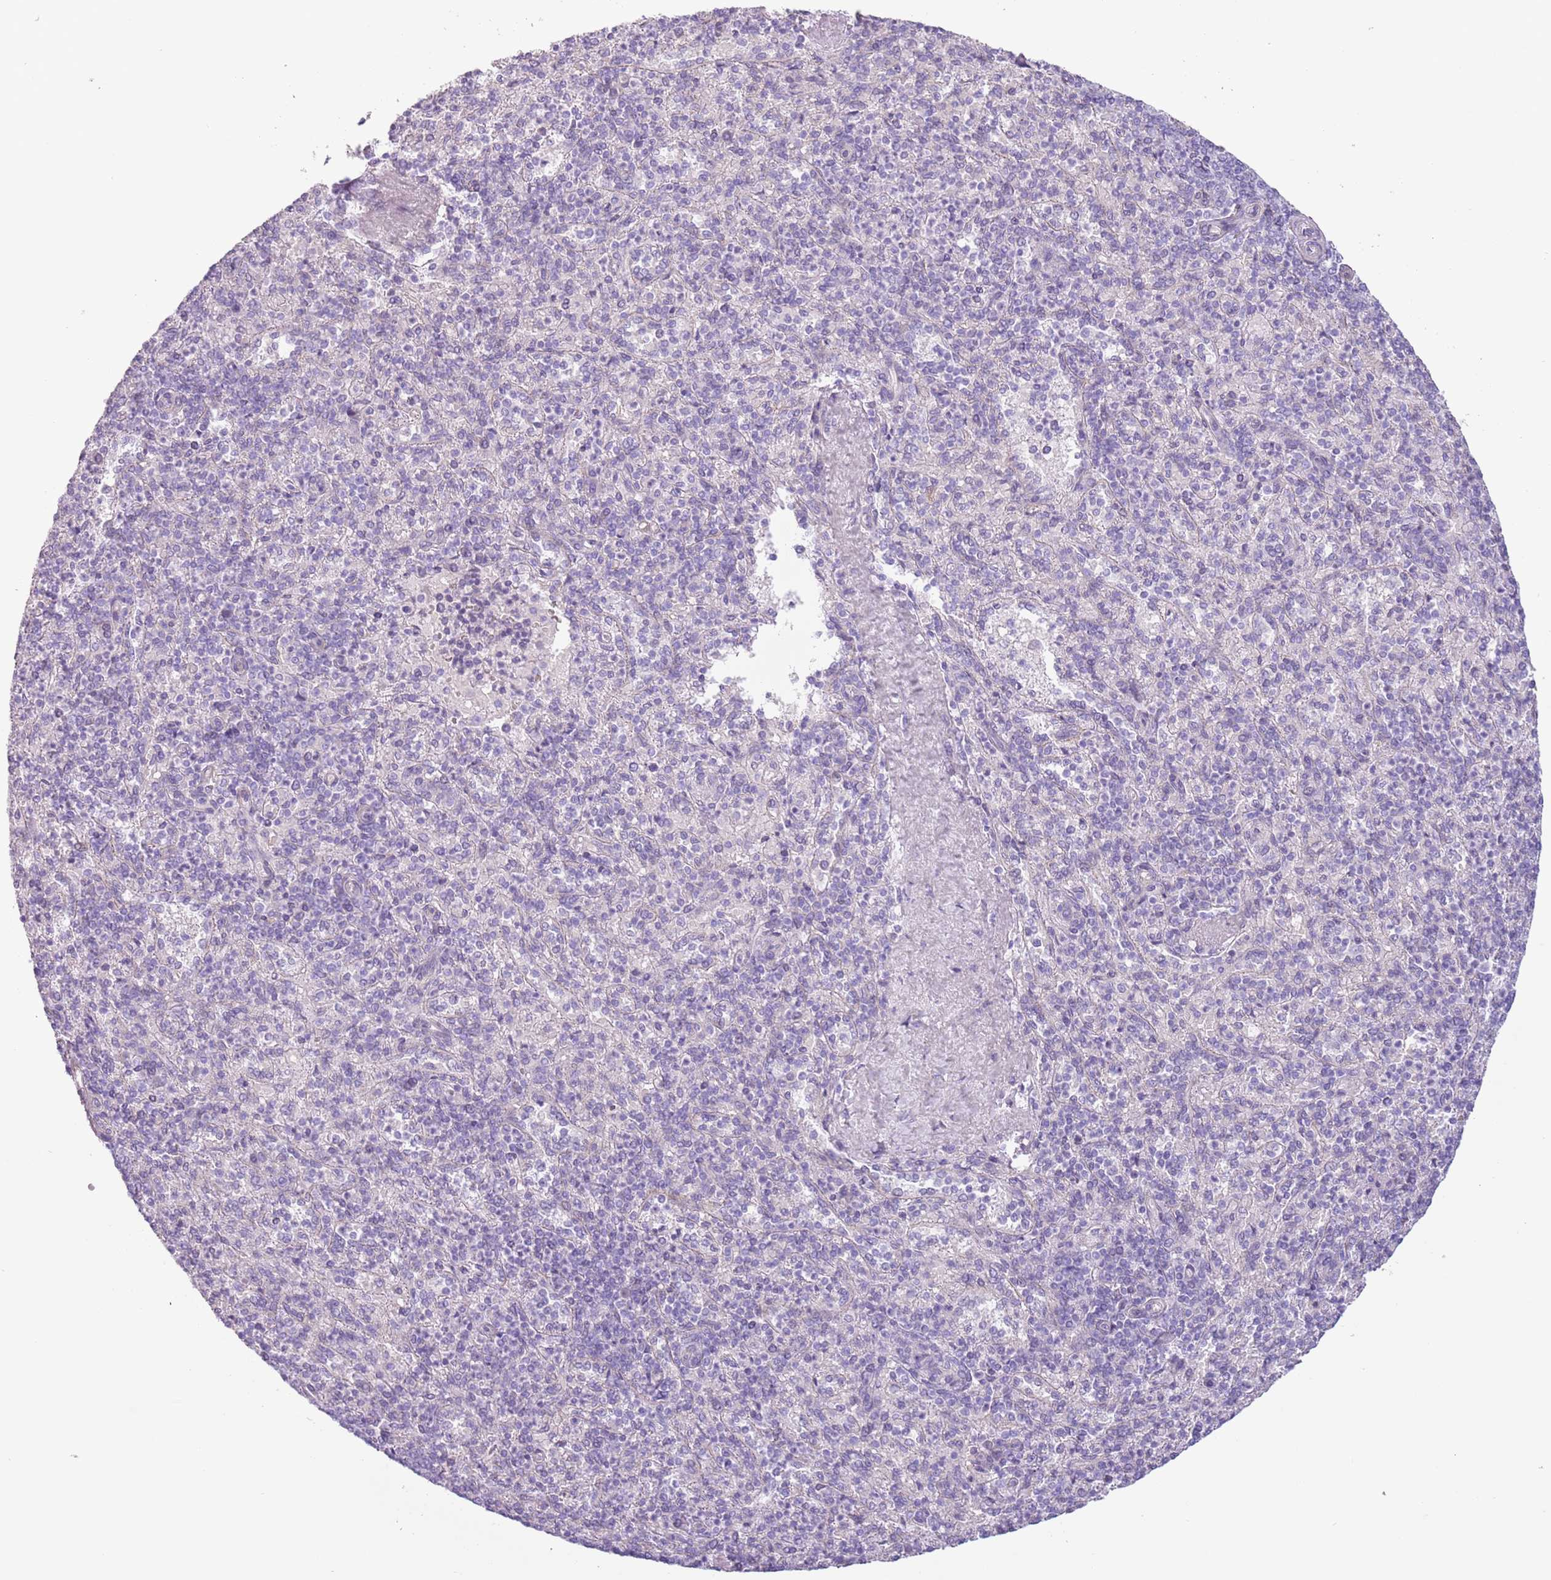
{"staining": {"intensity": "negative", "quantity": "none", "location": "none"}, "tissue": "spleen", "cell_type": "Cells in red pulp", "image_type": "normal", "snomed": [{"axis": "morphology", "description": "Normal tissue, NOS"}, {"axis": "topography", "description": "Spleen"}], "caption": "Immunohistochemistry (IHC) of unremarkable spleen exhibits no positivity in cells in red pulp.", "gene": "RBP3", "patient": {"sex": "male", "age": 82}}